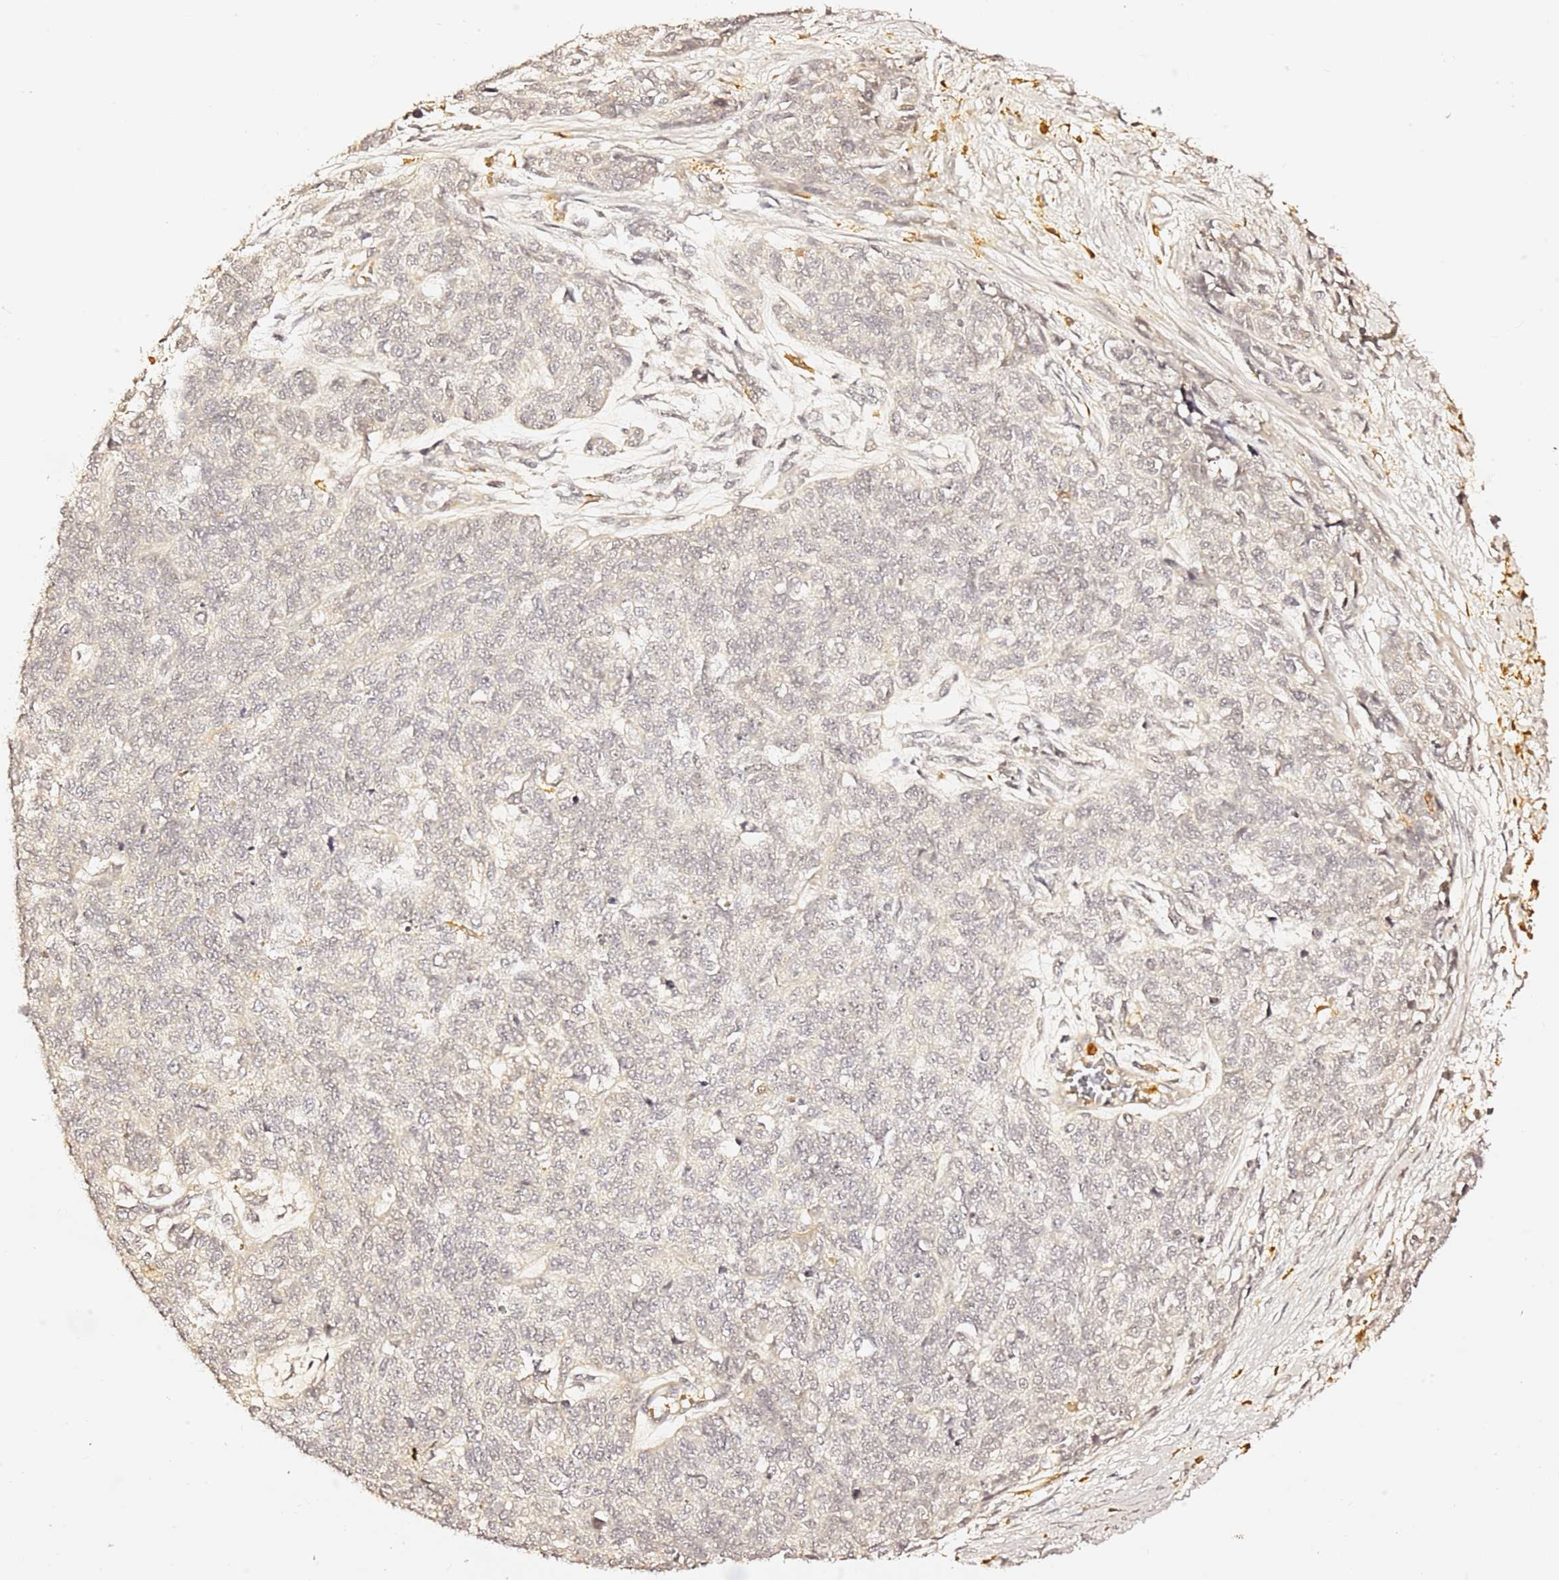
{"staining": {"intensity": "negative", "quantity": "none", "location": "none"}, "tissue": "cervical cancer", "cell_type": "Tumor cells", "image_type": "cancer", "snomed": [{"axis": "morphology", "description": "Squamous cell carcinoma, NOS"}, {"axis": "topography", "description": "Cervix"}], "caption": "There is no significant positivity in tumor cells of cervical cancer (squamous cell carcinoma). (Stains: DAB (3,3'-diaminobenzidine) immunohistochemistry with hematoxylin counter stain, Microscopy: brightfield microscopy at high magnification).", "gene": "IL4I1", "patient": {"sex": "female", "age": 63}}